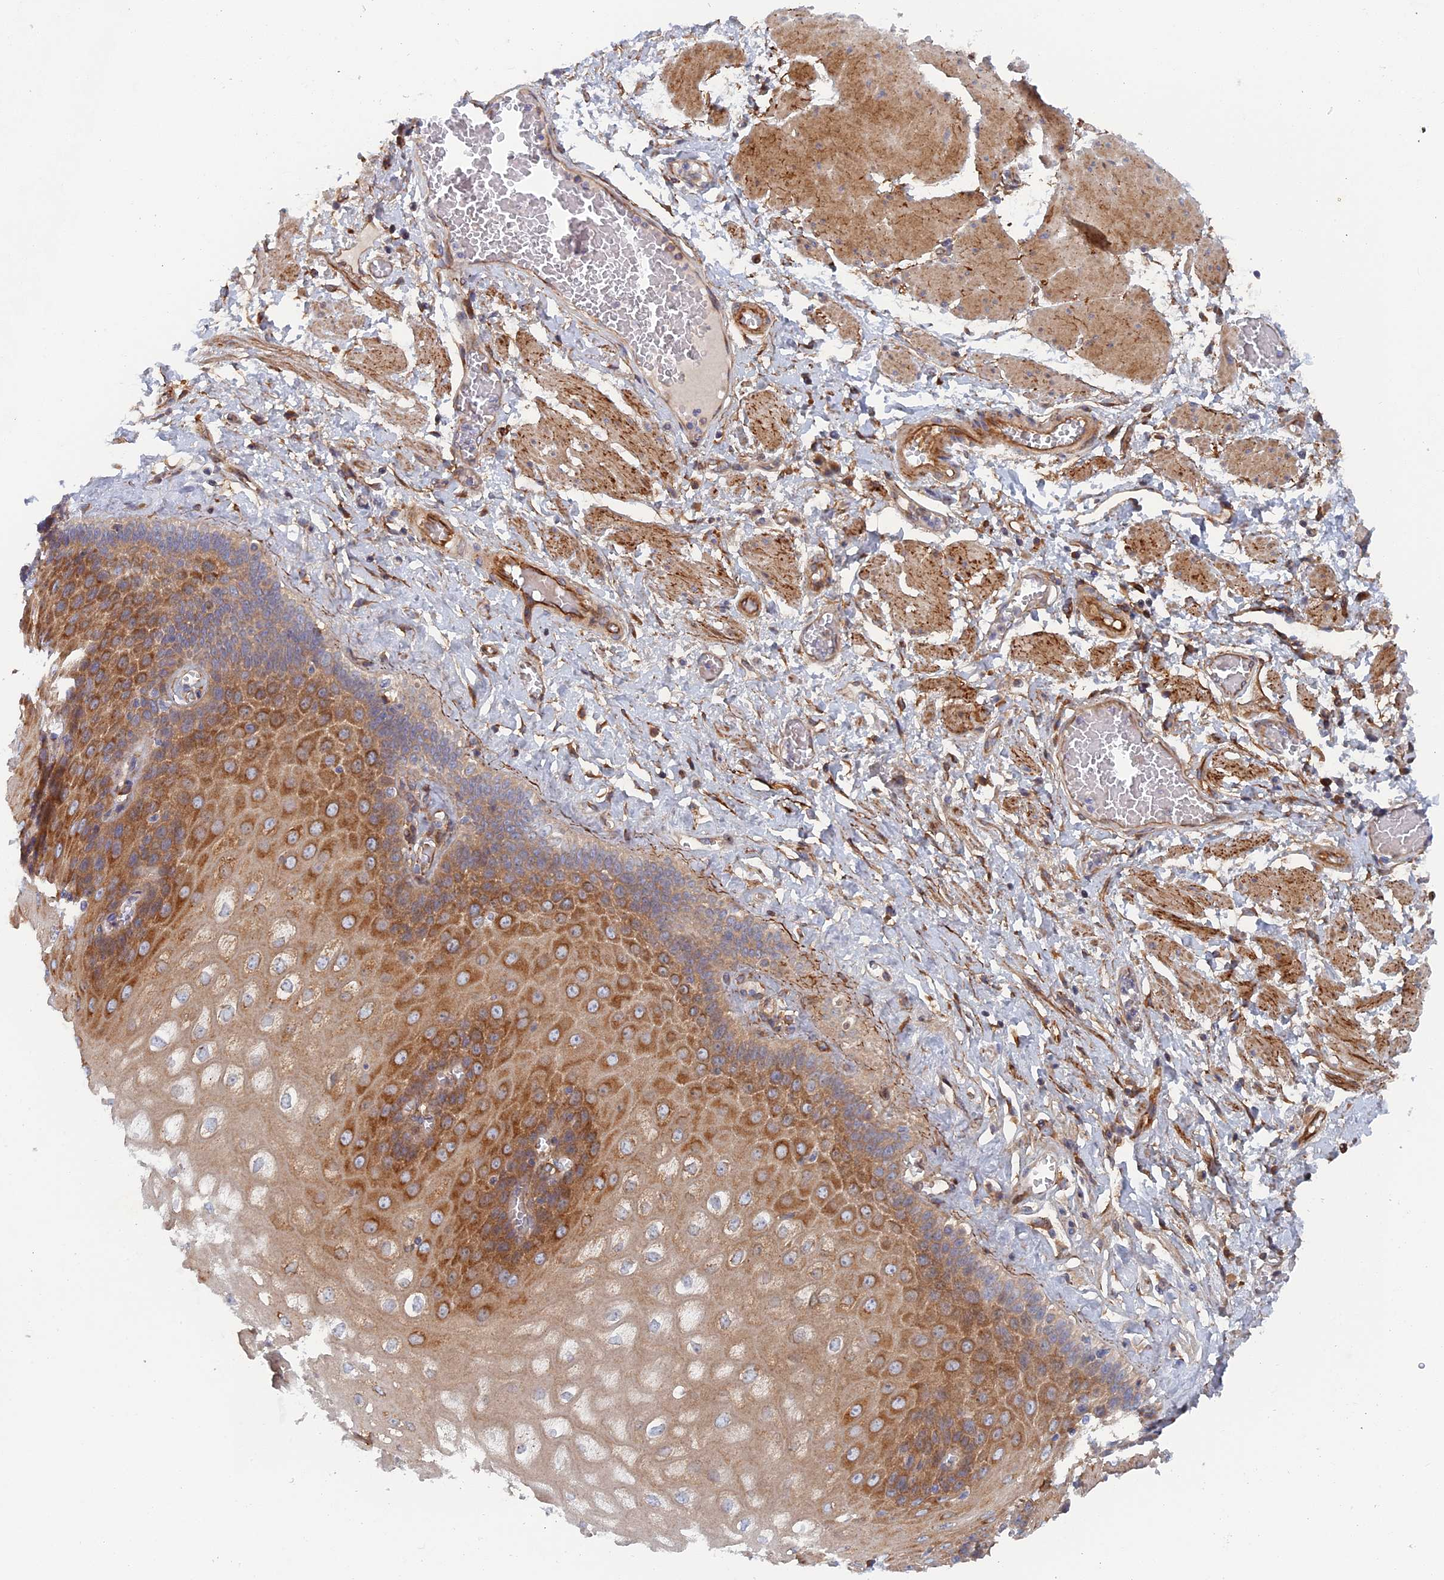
{"staining": {"intensity": "moderate", "quantity": ">75%", "location": "cytoplasmic/membranous"}, "tissue": "esophagus", "cell_type": "Squamous epithelial cells", "image_type": "normal", "snomed": [{"axis": "morphology", "description": "Normal tissue, NOS"}, {"axis": "topography", "description": "Esophagus"}], "caption": "A medium amount of moderate cytoplasmic/membranous expression is present in approximately >75% of squamous epithelial cells in benign esophagus.", "gene": "TMEM196", "patient": {"sex": "male", "age": 60}}